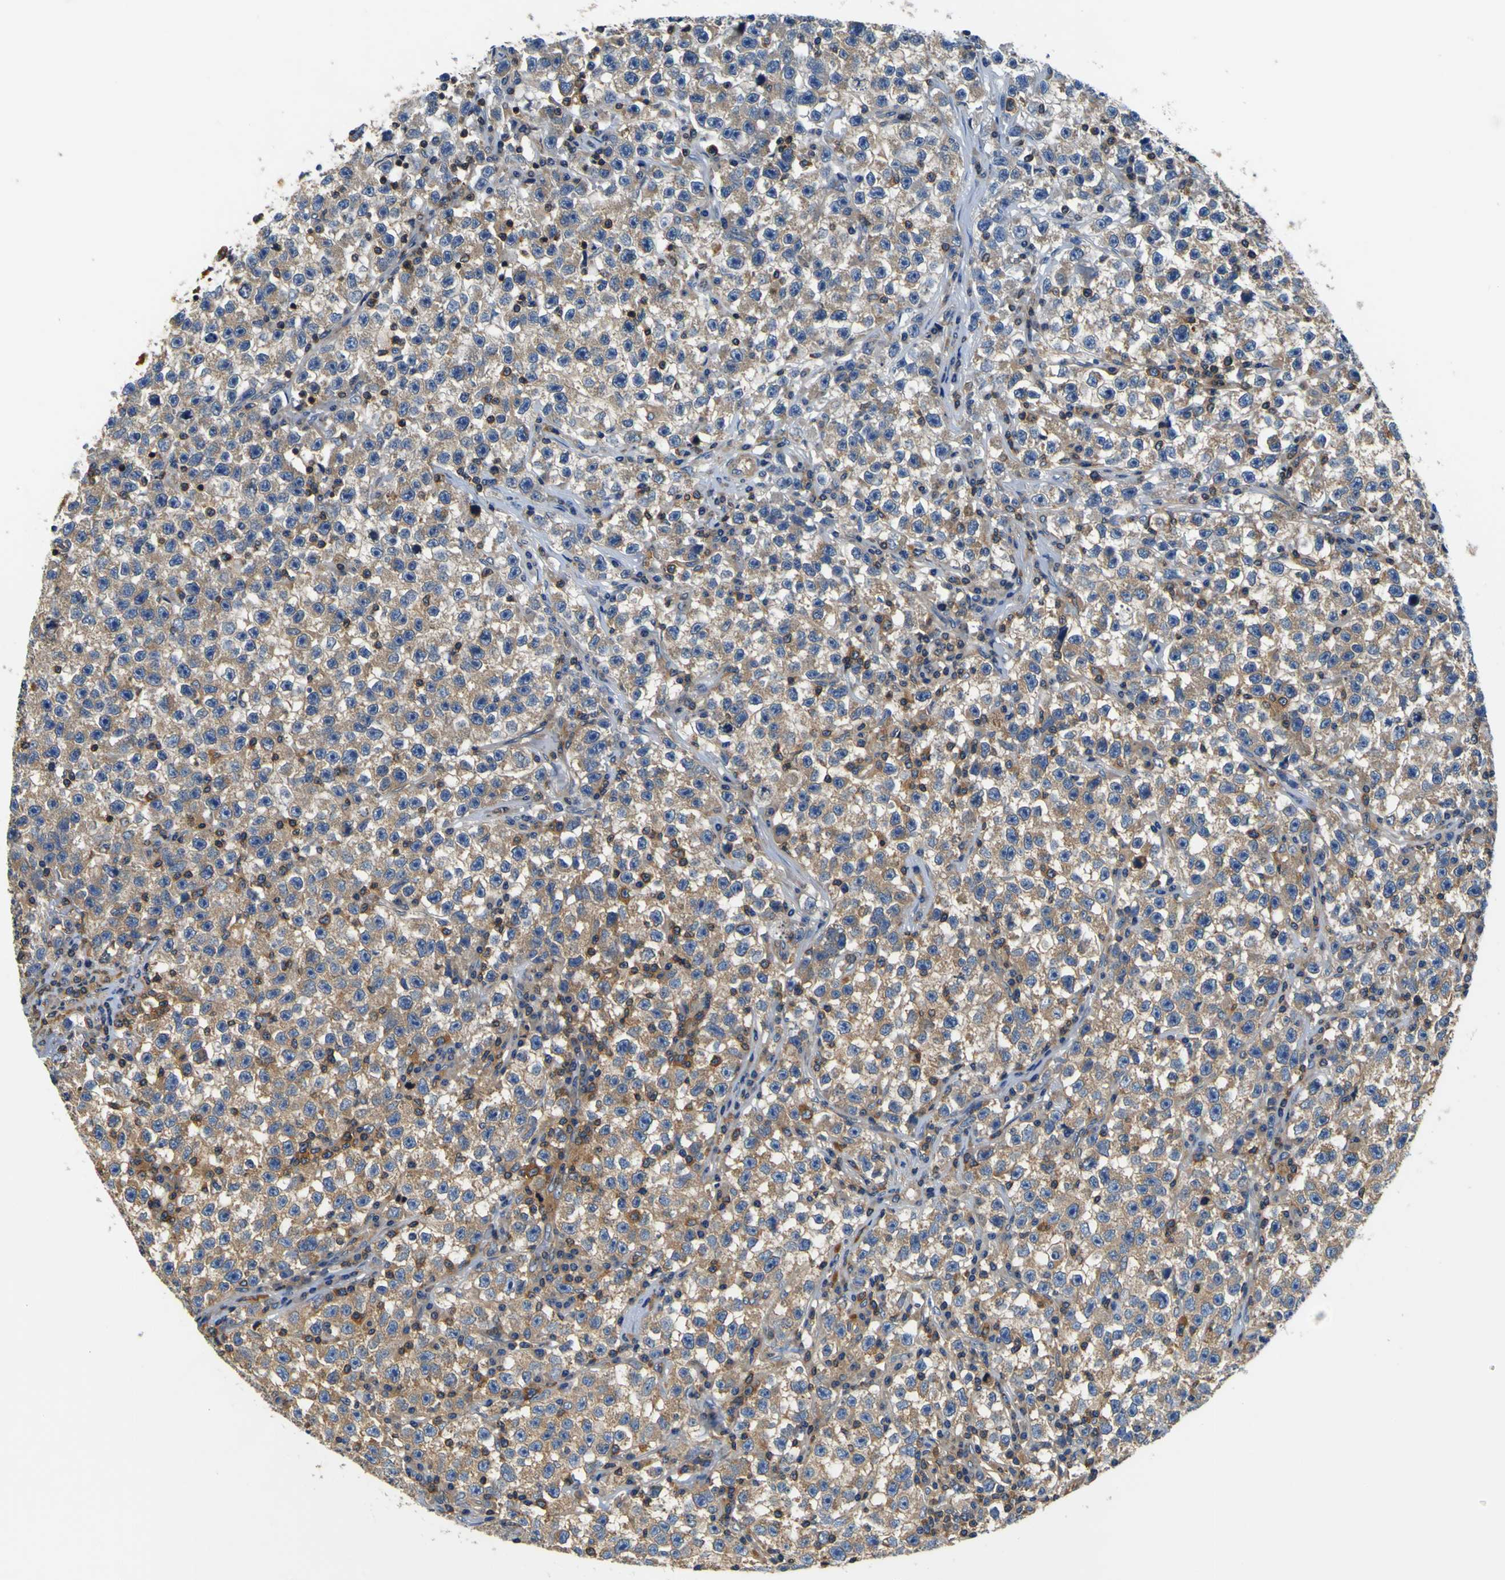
{"staining": {"intensity": "weak", "quantity": ">75%", "location": "cytoplasmic/membranous"}, "tissue": "testis cancer", "cell_type": "Tumor cells", "image_type": "cancer", "snomed": [{"axis": "morphology", "description": "Seminoma, NOS"}, {"axis": "topography", "description": "Testis"}], "caption": "IHC of human seminoma (testis) shows low levels of weak cytoplasmic/membranous staining in about >75% of tumor cells.", "gene": "CNR2", "patient": {"sex": "male", "age": 22}}